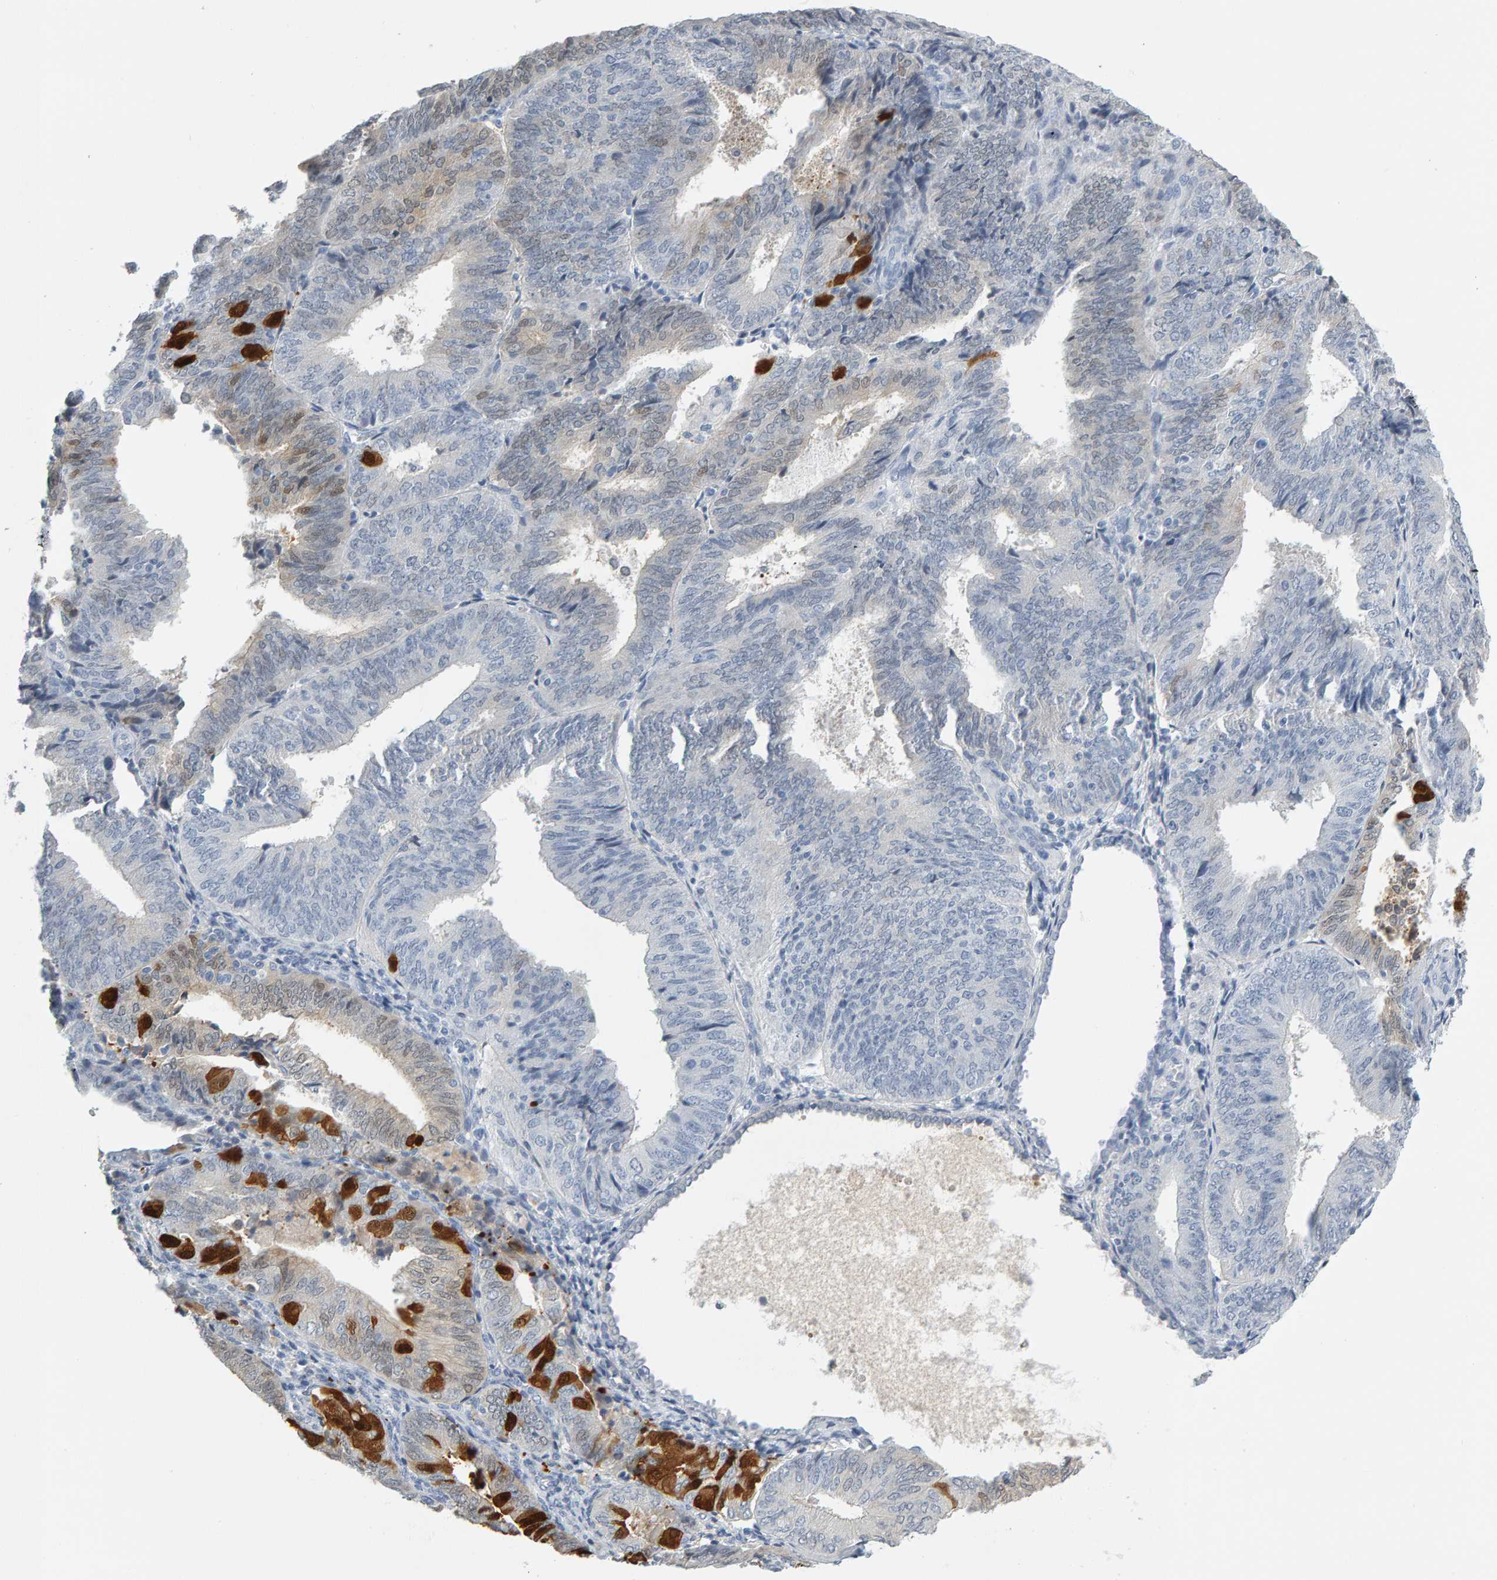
{"staining": {"intensity": "strong", "quantity": "<25%", "location": "cytoplasmic/membranous,nuclear"}, "tissue": "endometrial cancer", "cell_type": "Tumor cells", "image_type": "cancer", "snomed": [{"axis": "morphology", "description": "Adenocarcinoma, NOS"}, {"axis": "topography", "description": "Endometrium"}], "caption": "Immunohistochemical staining of human endometrial adenocarcinoma exhibits medium levels of strong cytoplasmic/membranous and nuclear protein expression in about <25% of tumor cells.", "gene": "CTH", "patient": {"sex": "female", "age": 81}}